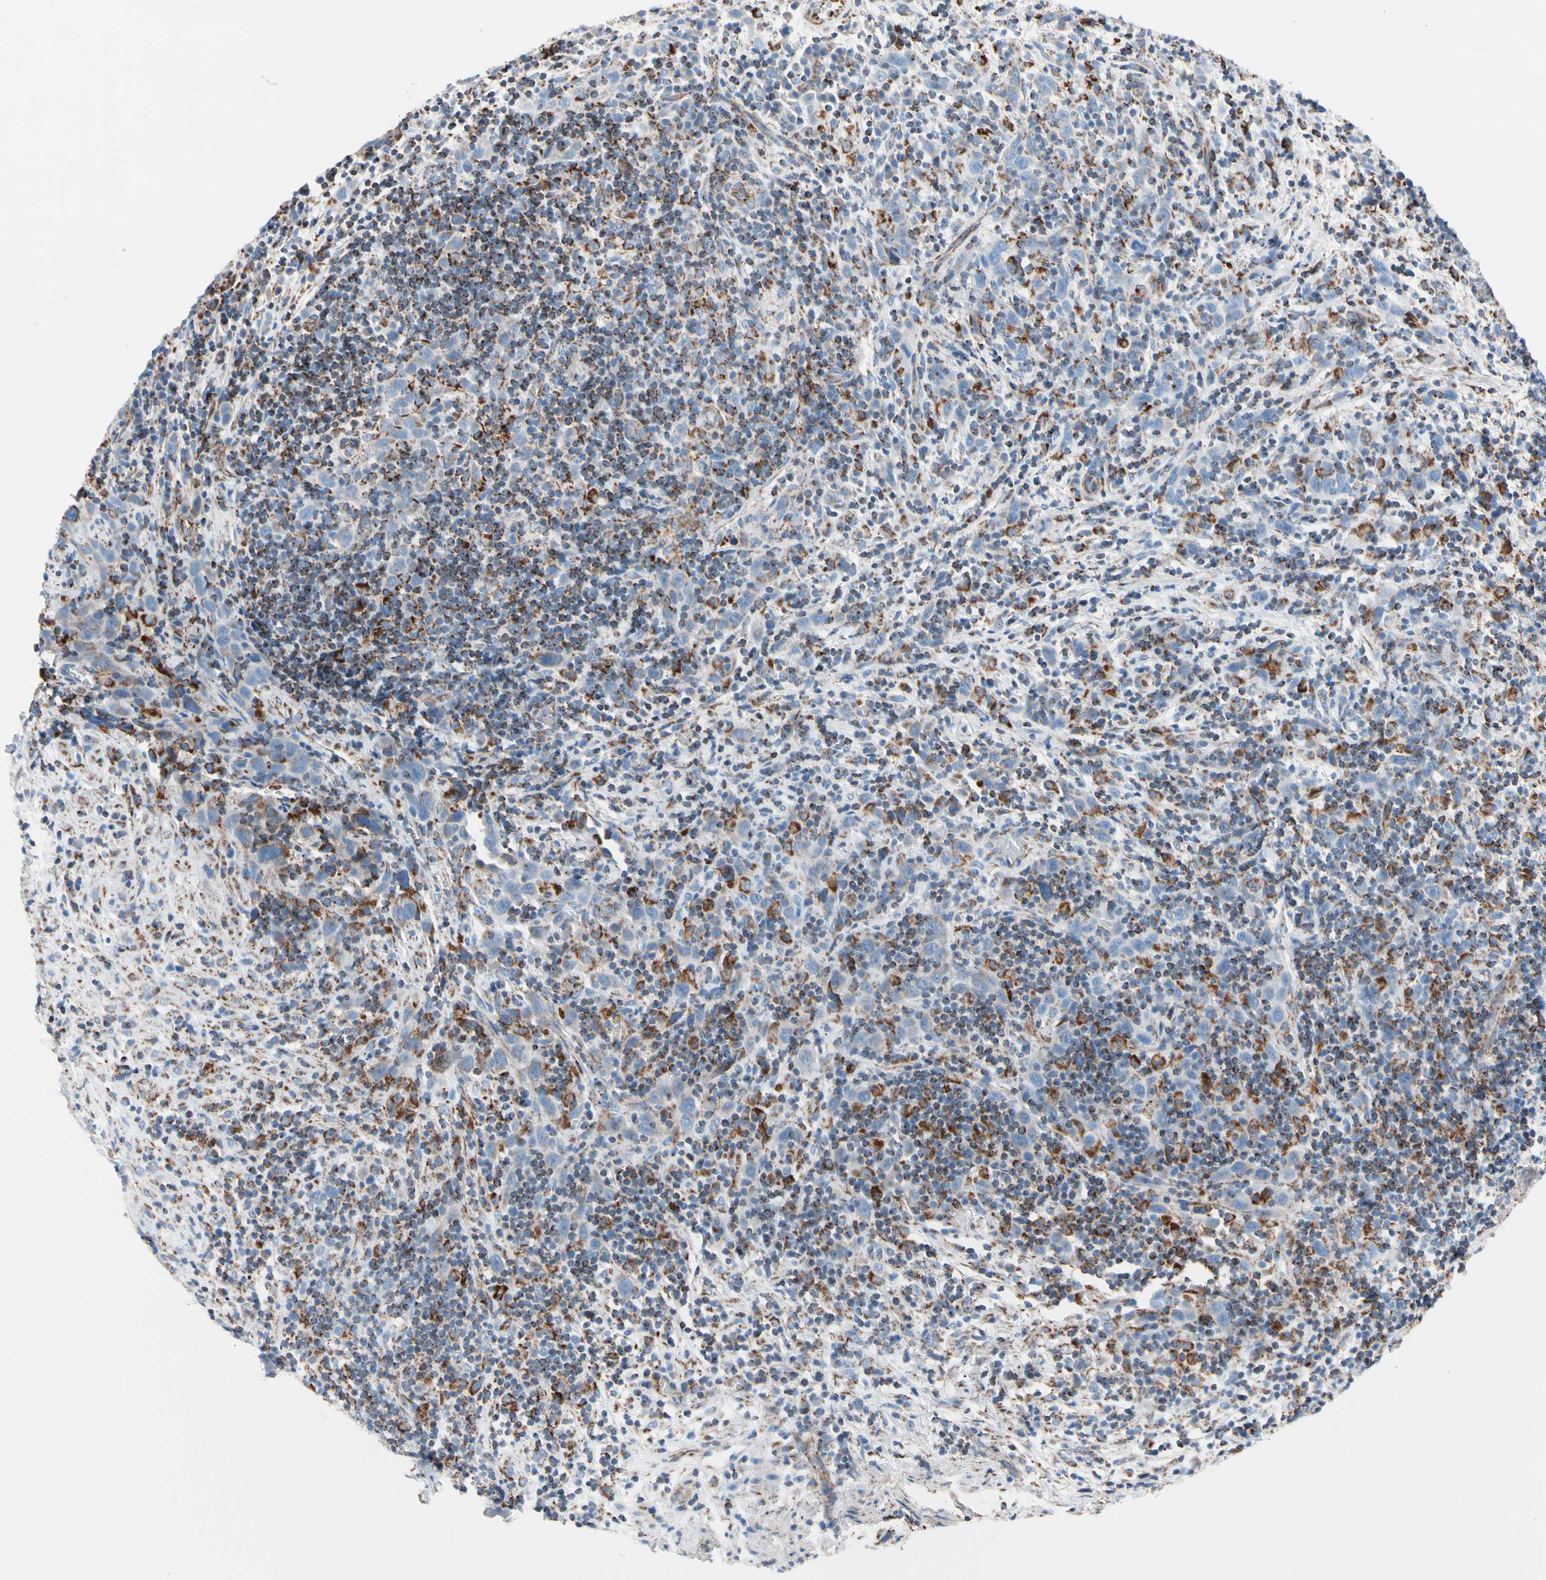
{"staining": {"intensity": "negative", "quantity": "none", "location": "none"}, "tissue": "urothelial cancer", "cell_type": "Tumor cells", "image_type": "cancer", "snomed": [{"axis": "morphology", "description": "Urothelial carcinoma, High grade"}, {"axis": "topography", "description": "Urinary bladder"}], "caption": "Histopathology image shows no protein positivity in tumor cells of urothelial carcinoma (high-grade) tissue.", "gene": "HK1", "patient": {"sex": "male", "age": 61}}